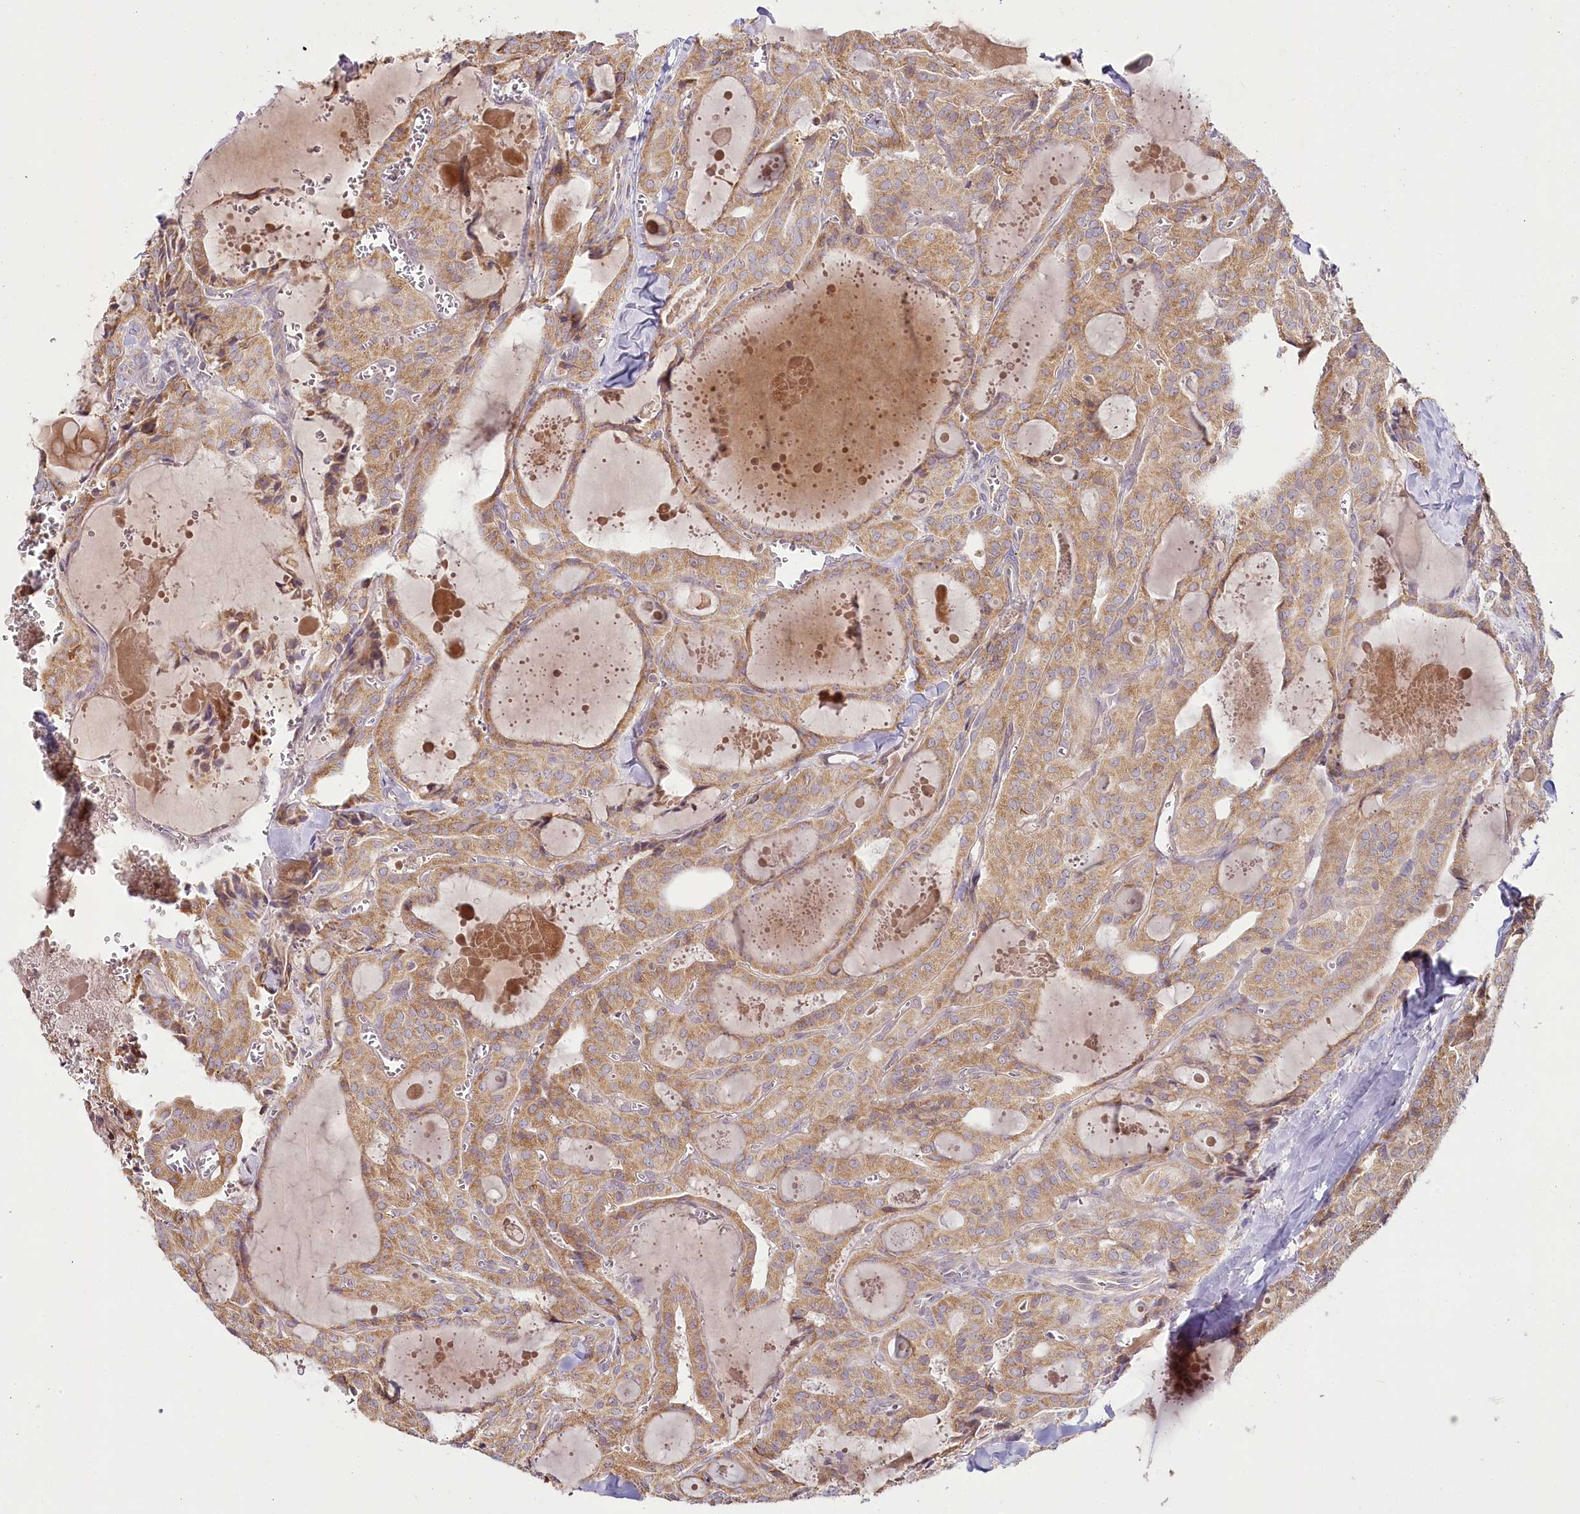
{"staining": {"intensity": "moderate", "quantity": ">75%", "location": "cytoplasmic/membranous"}, "tissue": "thyroid cancer", "cell_type": "Tumor cells", "image_type": "cancer", "snomed": [{"axis": "morphology", "description": "Papillary adenocarcinoma, NOS"}, {"axis": "topography", "description": "Thyroid gland"}], "caption": "Brown immunohistochemical staining in thyroid papillary adenocarcinoma displays moderate cytoplasmic/membranous positivity in about >75% of tumor cells.", "gene": "ACOX2", "patient": {"sex": "male", "age": 52}}